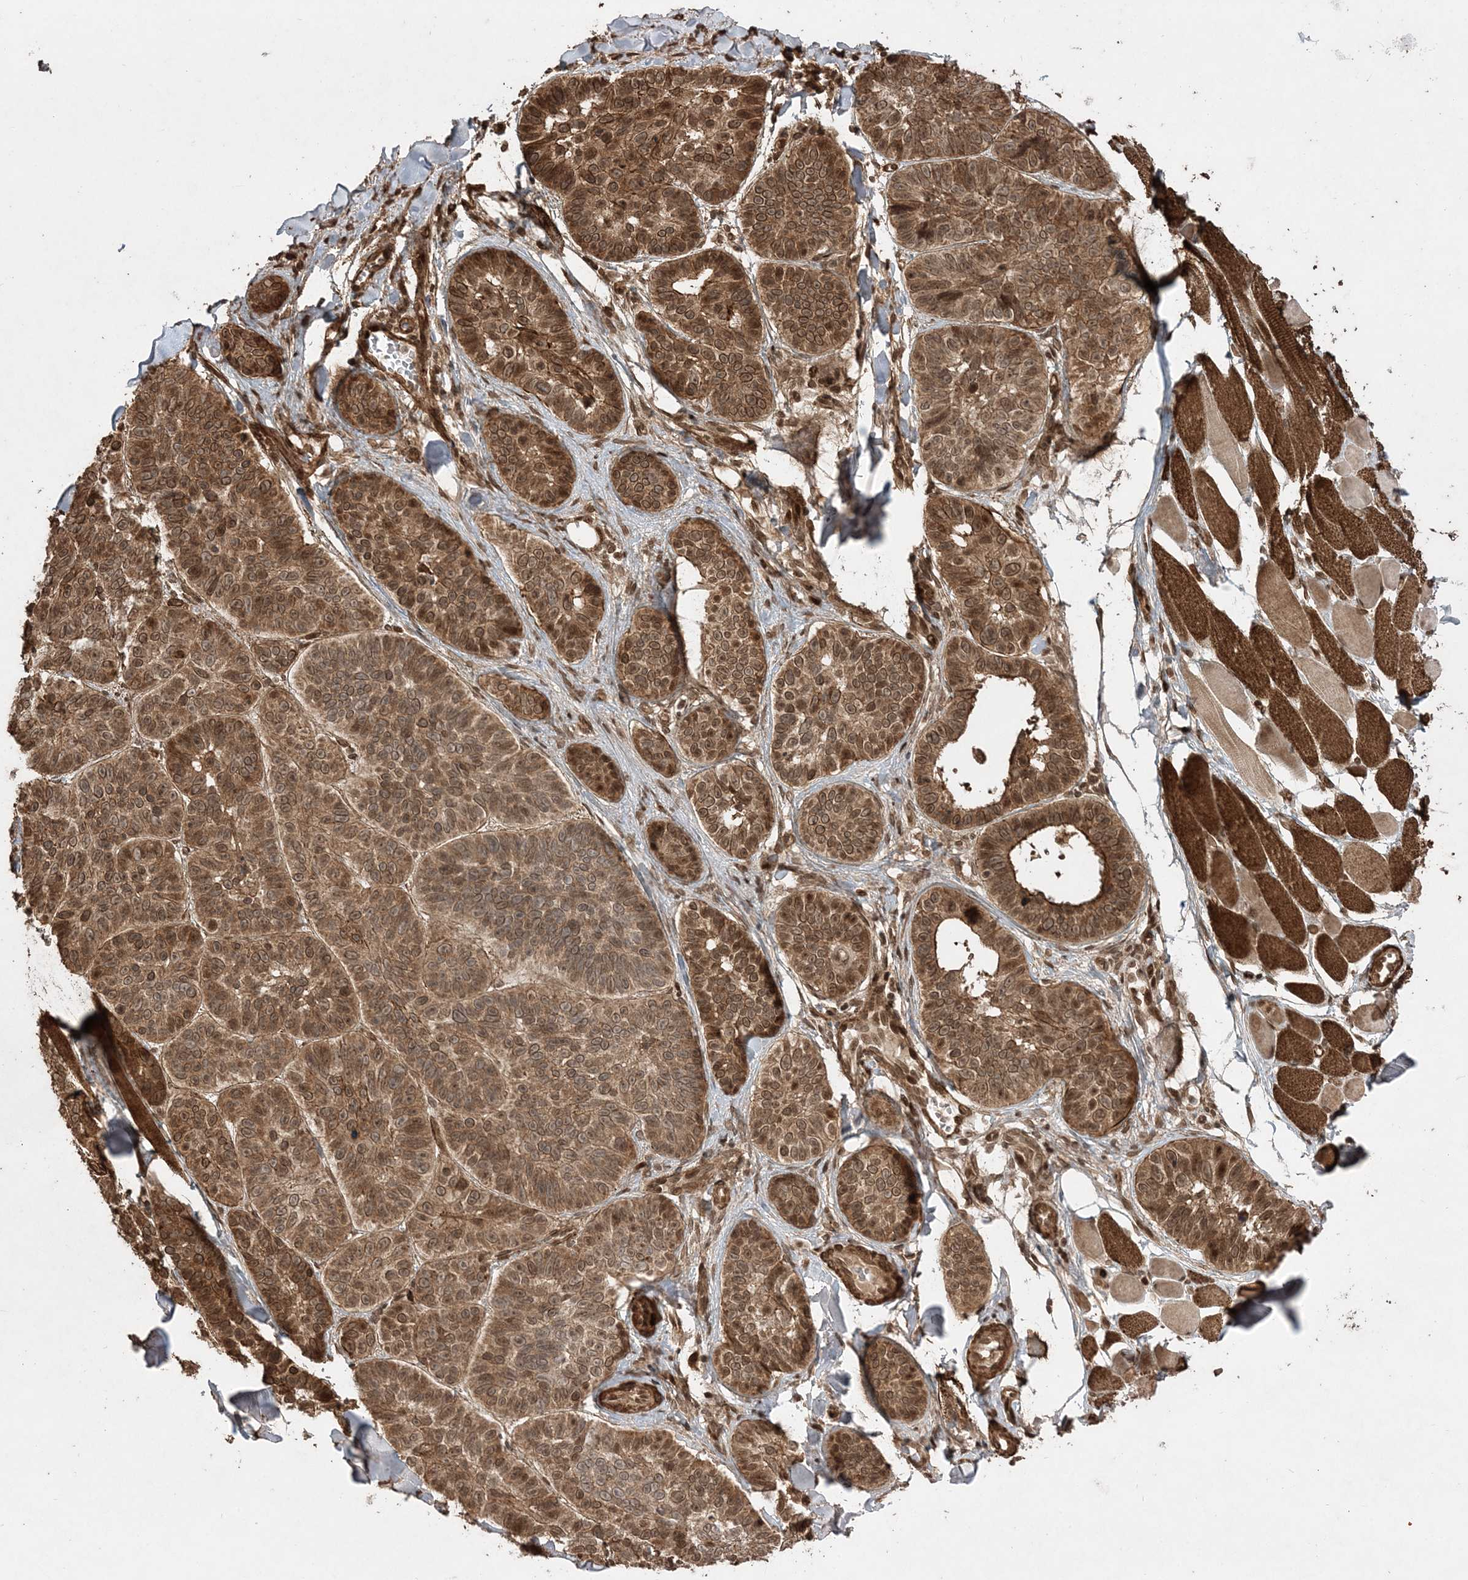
{"staining": {"intensity": "moderate", "quantity": ">75%", "location": "cytoplasmic/membranous,nuclear"}, "tissue": "skin cancer", "cell_type": "Tumor cells", "image_type": "cancer", "snomed": [{"axis": "morphology", "description": "Basal cell carcinoma"}, {"axis": "topography", "description": "Skin"}], "caption": "This image demonstrates immunohistochemistry (IHC) staining of skin cancer (basal cell carcinoma), with medium moderate cytoplasmic/membranous and nuclear positivity in about >75% of tumor cells.", "gene": "ETAA1", "patient": {"sex": "male", "age": 62}}